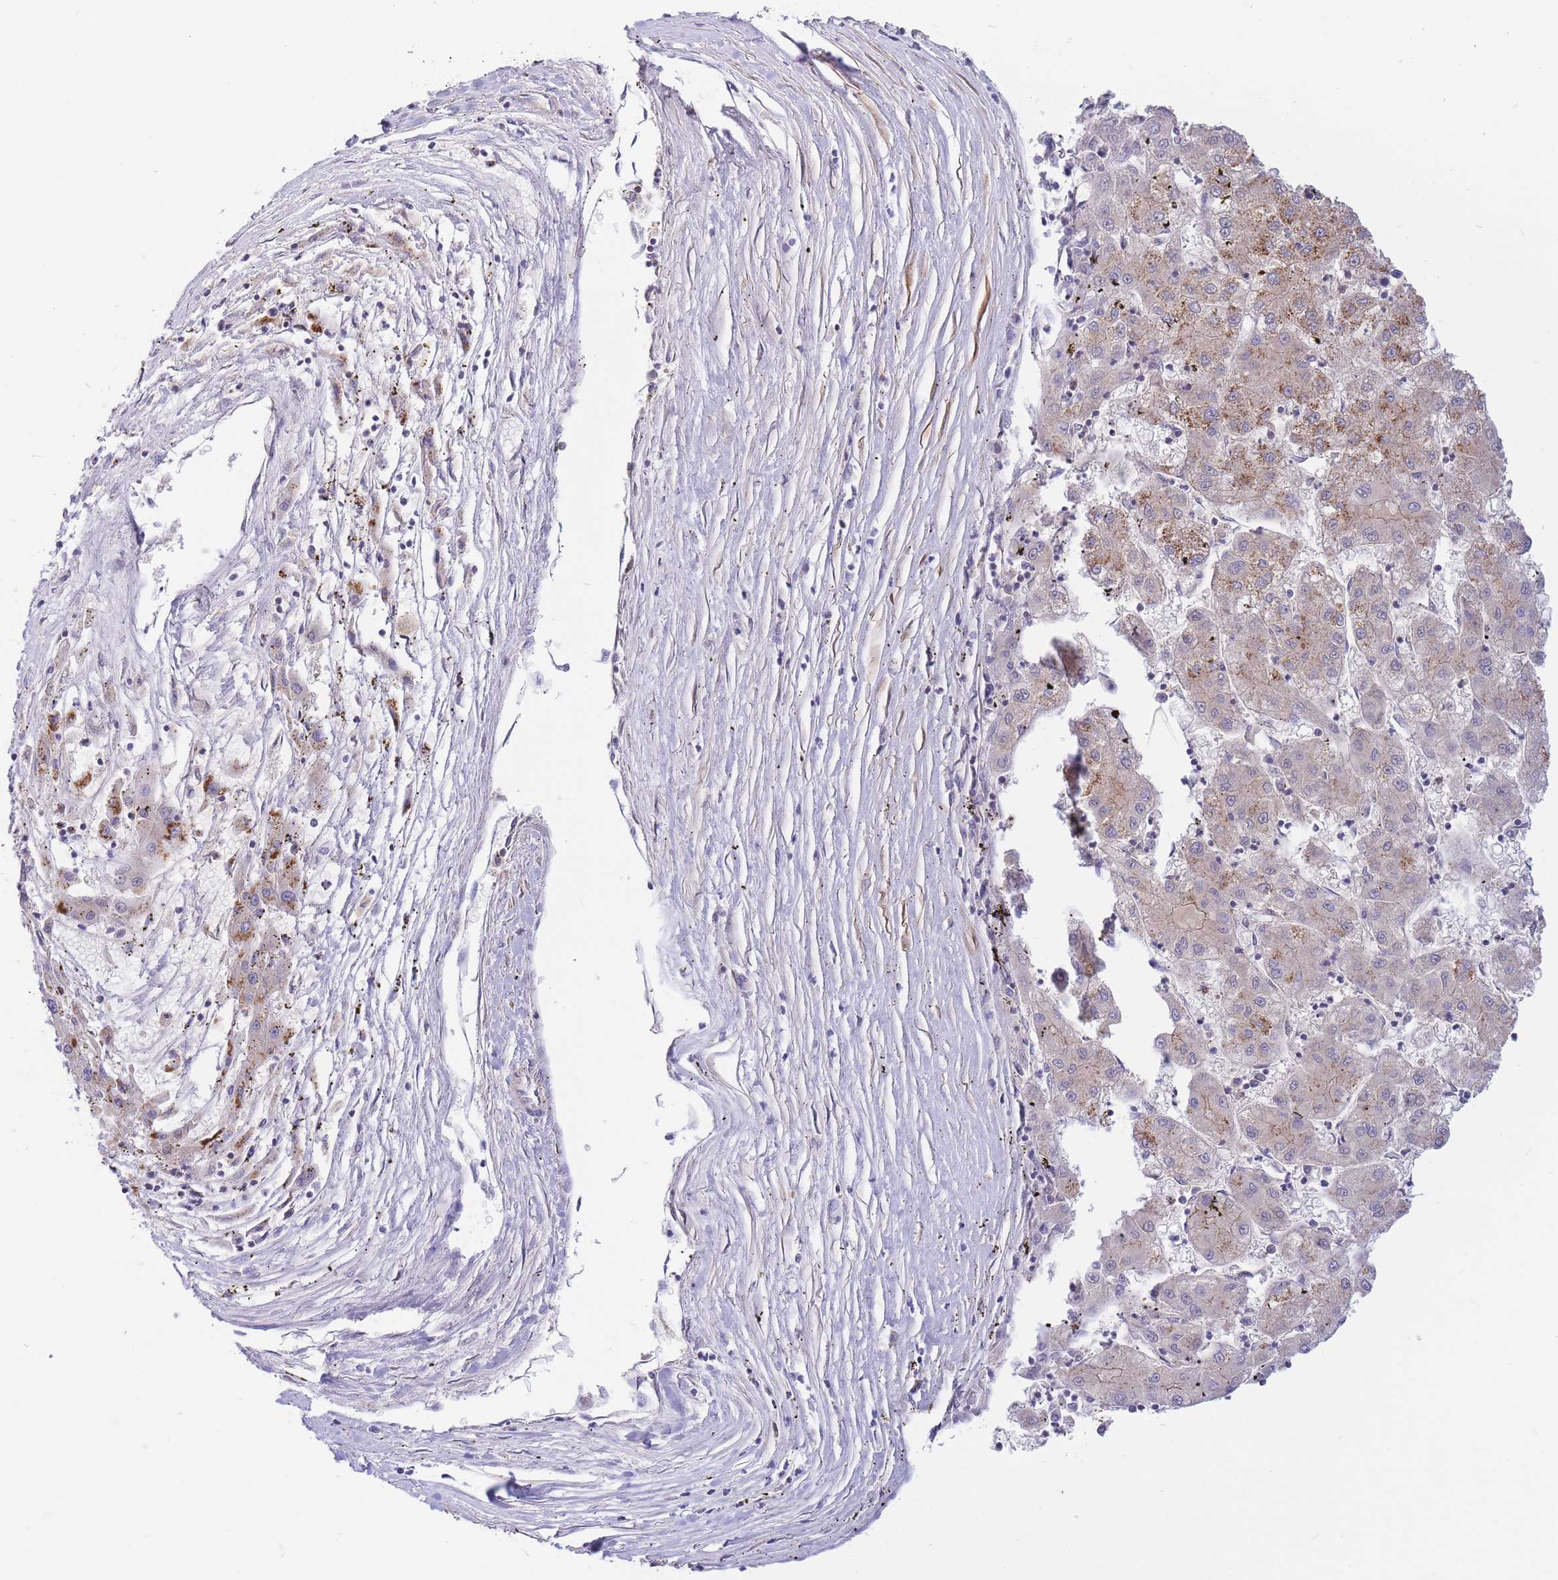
{"staining": {"intensity": "moderate", "quantity": "25%-75%", "location": "cytoplasmic/membranous"}, "tissue": "liver cancer", "cell_type": "Tumor cells", "image_type": "cancer", "snomed": [{"axis": "morphology", "description": "Carcinoma, Hepatocellular, NOS"}, {"axis": "topography", "description": "Liver"}], "caption": "Immunohistochemical staining of liver cancer (hepatocellular carcinoma) exhibits moderate cytoplasmic/membranous protein staining in approximately 25%-75% of tumor cells.", "gene": "ZNF304", "patient": {"sex": "male", "age": 72}}